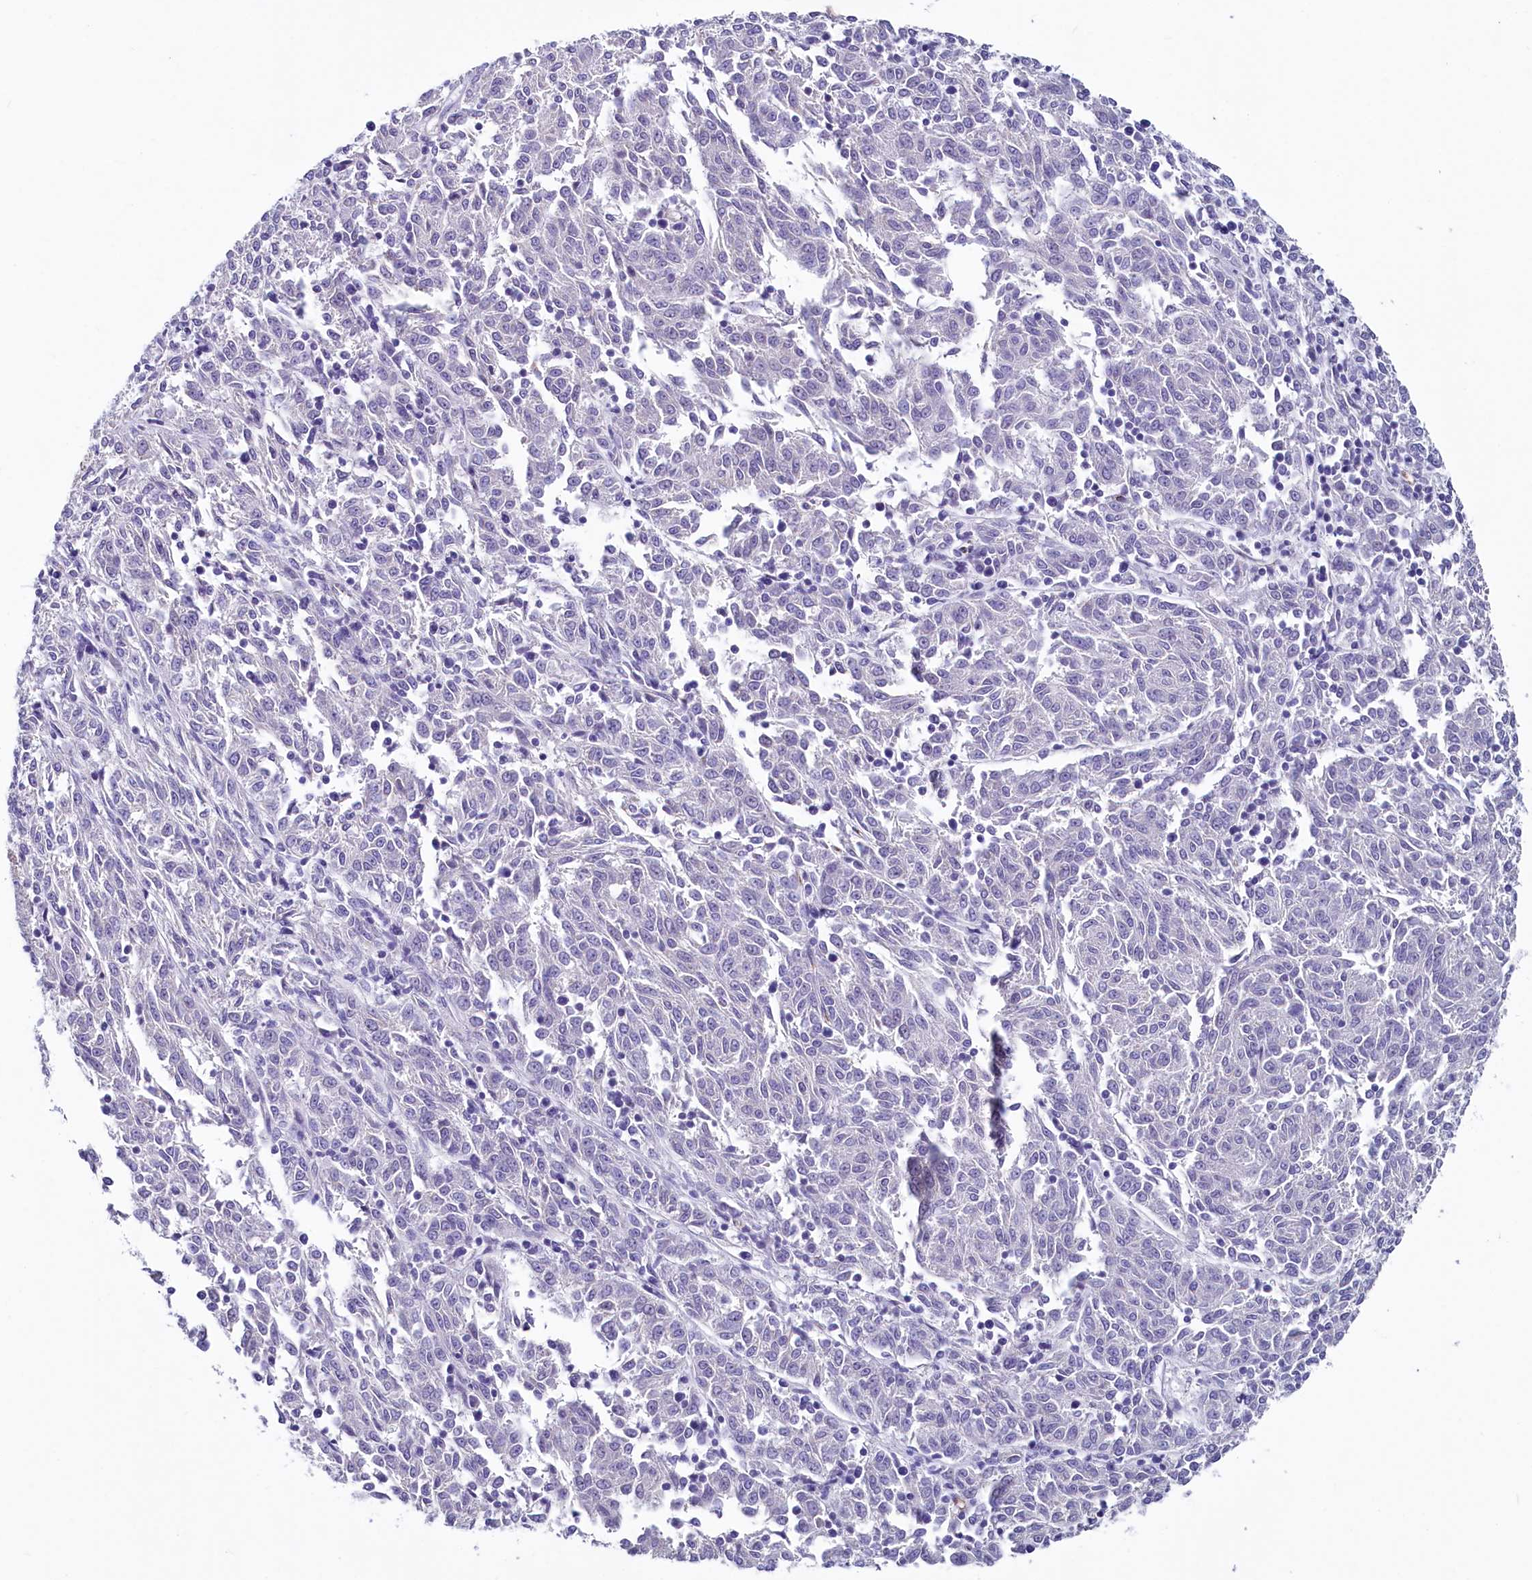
{"staining": {"intensity": "negative", "quantity": "none", "location": "none"}, "tissue": "melanoma", "cell_type": "Tumor cells", "image_type": "cancer", "snomed": [{"axis": "morphology", "description": "Malignant melanoma, NOS"}, {"axis": "topography", "description": "Skin"}], "caption": "This is a histopathology image of IHC staining of melanoma, which shows no staining in tumor cells.", "gene": "INSC", "patient": {"sex": "female", "age": 72}}